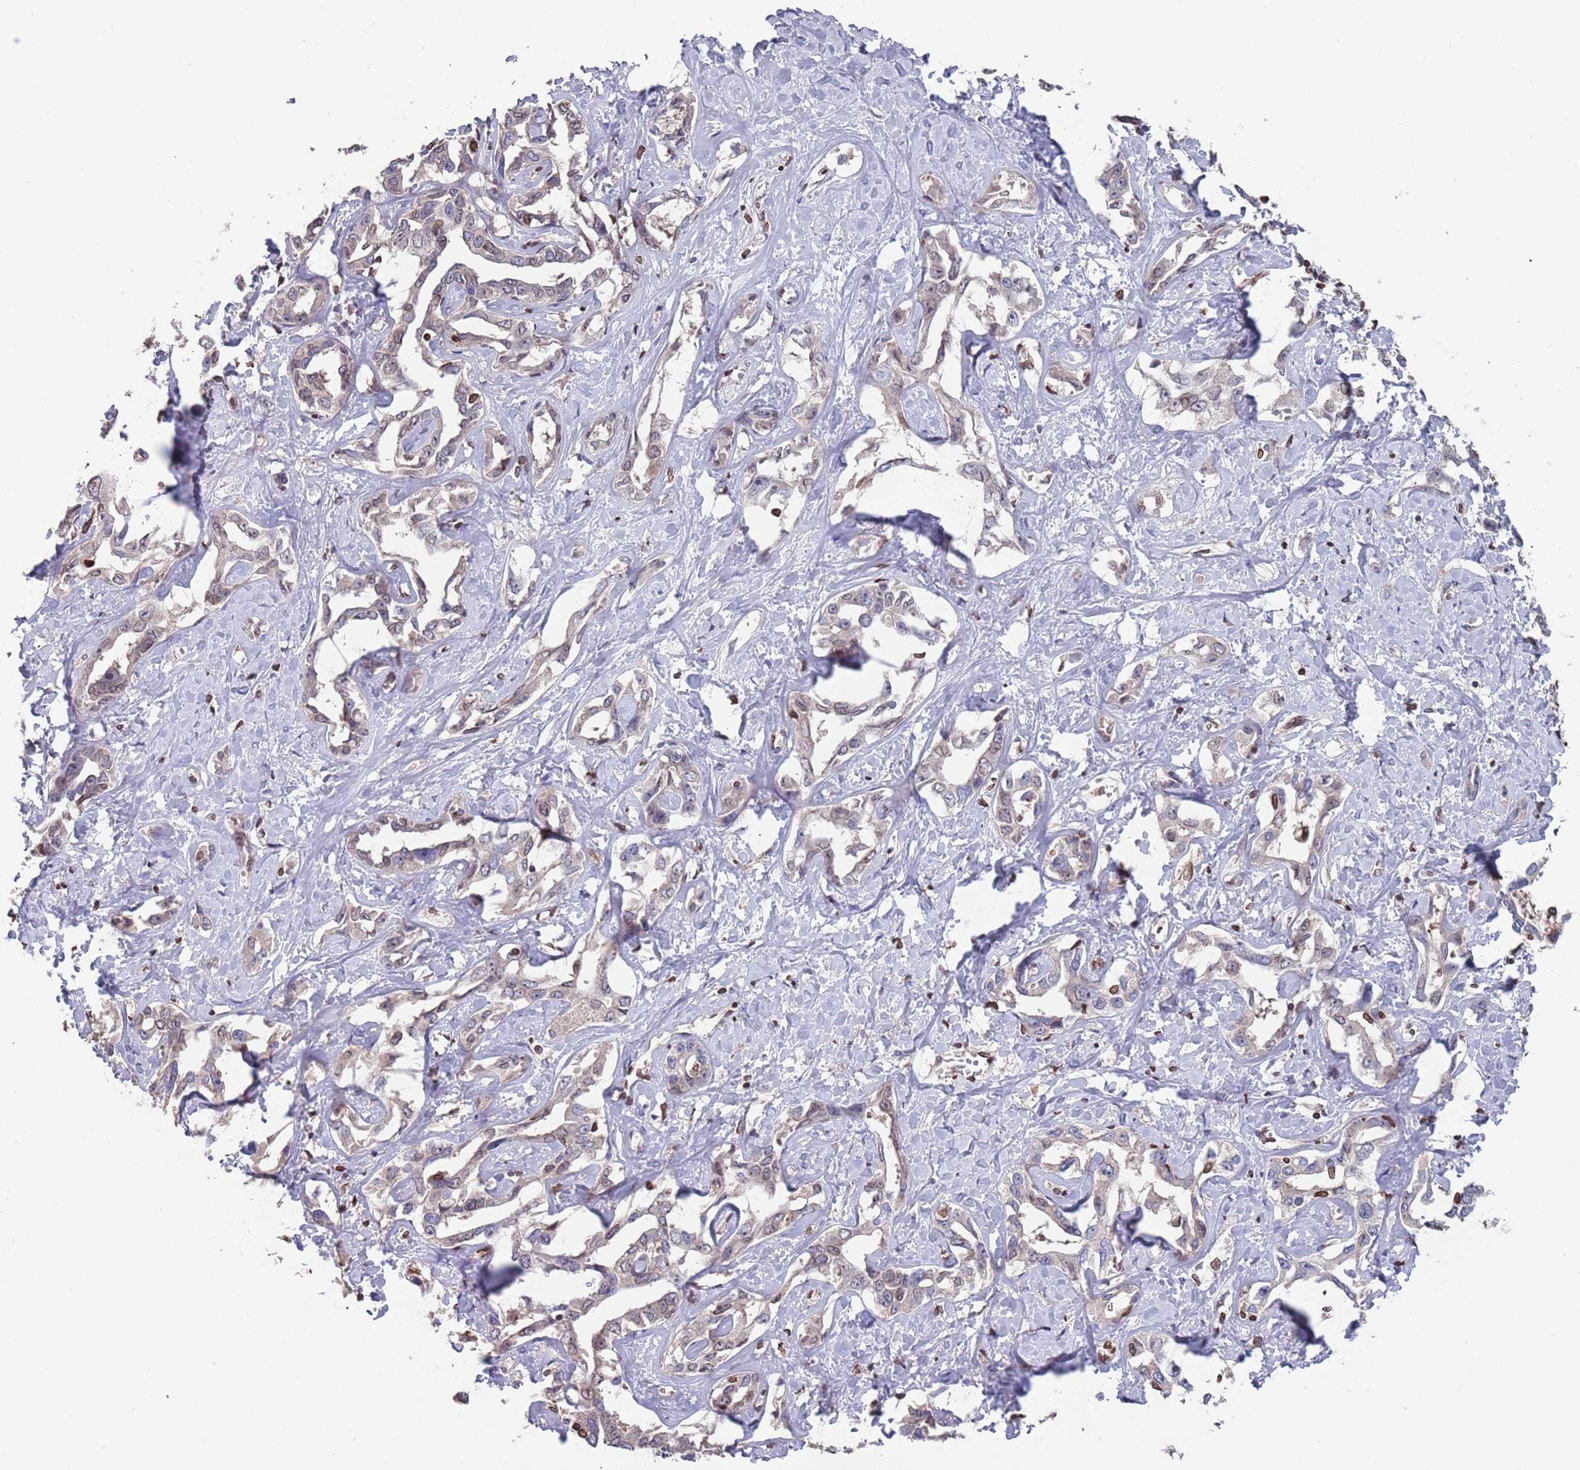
{"staining": {"intensity": "weak", "quantity": "25%-75%", "location": "nuclear"}, "tissue": "liver cancer", "cell_type": "Tumor cells", "image_type": "cancer", "snomed": [{"axis": "morphology", "description": "Cholangiocarcinoma"}, {"axis": "topography", "description": "Liver"}], "caption": "Human liver cancer stained for a protein (brown) exhibits weak nuclear positive expression in approximately 25%-75% of tumor cells.", "gene": "SDHAF3", "patient": {"sex": "male", "age": 59}}